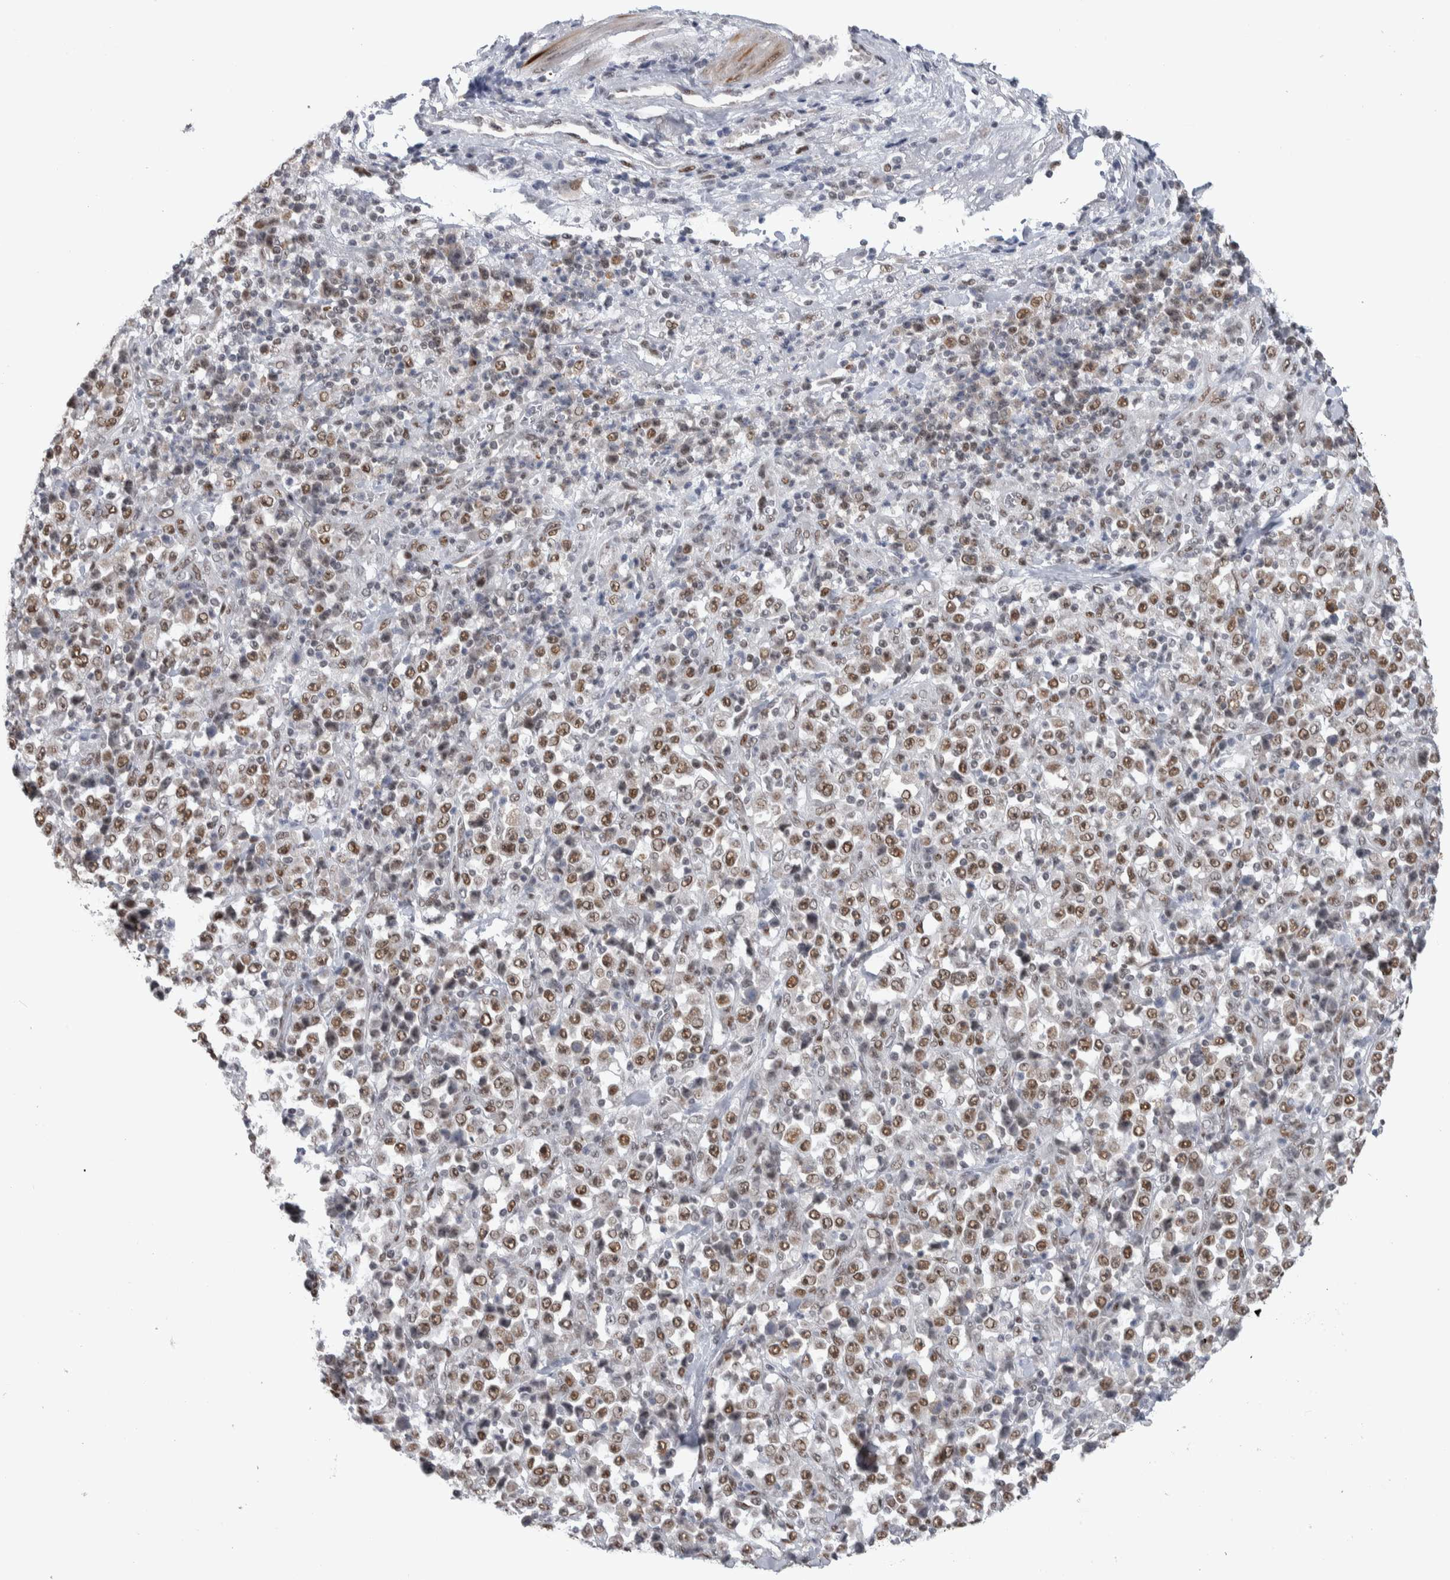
{"staining": {"intensity": "strong", "quantity": ">75%", "location": "nuclear"}, "tissue": "stomach cancer", "cell_type": "Tumor cells", "image_type": "cancer", "snomed": [{"axis": "morphology", "description": "Normal tissue, NOS"}, {"axis": "morphology", "description": "Adenocarcinoma, NOS"}, {"axis": "topography", "description": "Stomach, upper"}, {"axis": "topography", "description": "Stomach"}], "caption": "A high-resolution histopathology image shows IHC staining of stomach adenocarcinoma, which exhibits strong nuclear expression in approximately >75% of tumor cells.", "gene": "HEXIM2", "patient": {"sex": "male", "age": 59}}